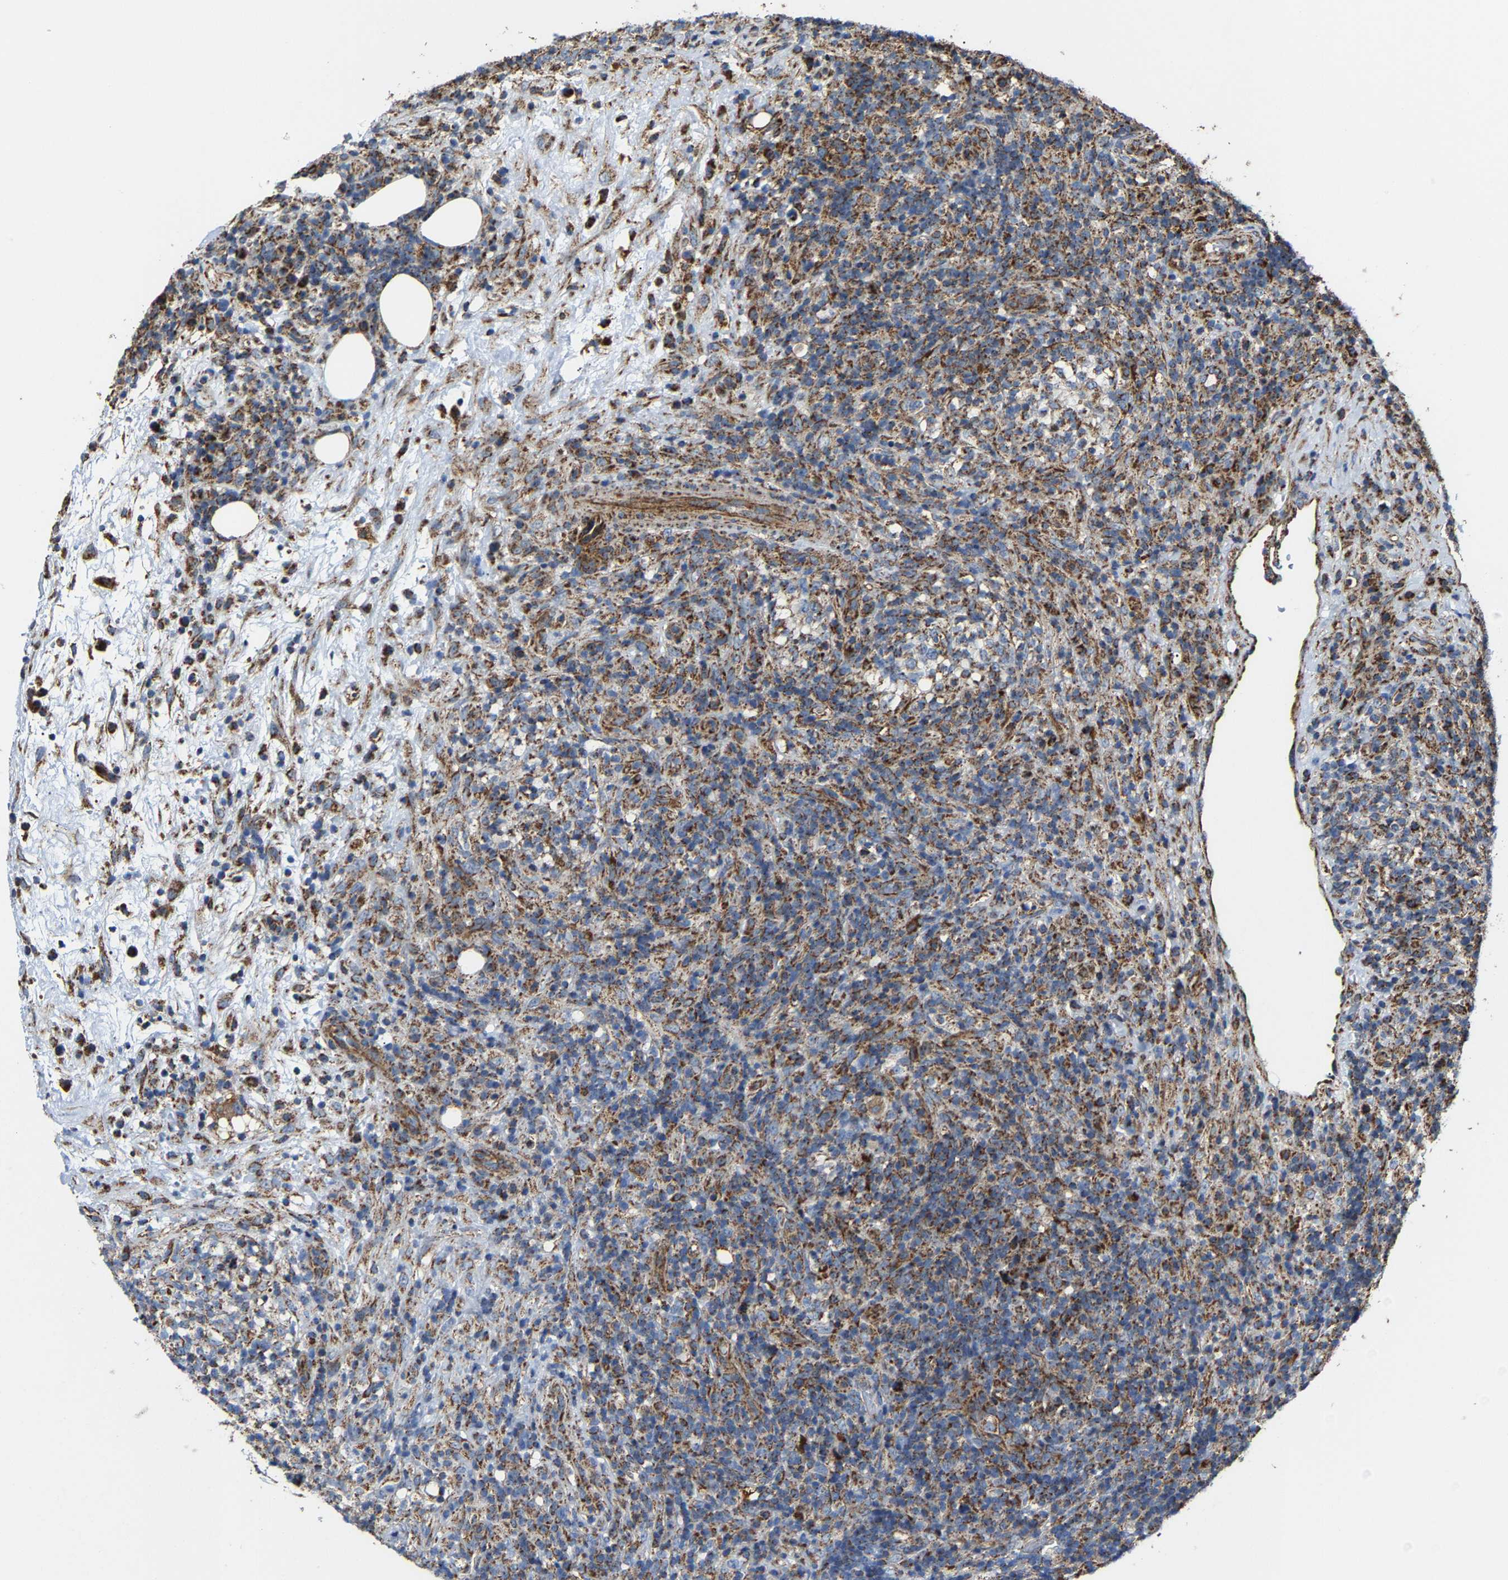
{"staining": {"intensity": "moderate", "quantity": "25%-75%", "location": "cytoplasmic/membranous"}, "tissue": "lymphoma", "cell_type": "Tumor cells", "image_type": "cancer", "snomed": [{"axis": "morphology", "description": "Malignant lymphoma, non-Hodgkin's type, High grade"}, {"axis": "topography", "description": "Lymph node"}], "caption": "Tumor cells display medium levels of moderate cytoplasmic/membranous expression in about 25%-75% of cells in human high-grade malignant lymphoma, non-Hodgkin's type. (brown staining indicates protein expression, while blue staining denotes nuclei).", "gene": "NDUFV3", "patient": {"sex": "female", "age": 76}}